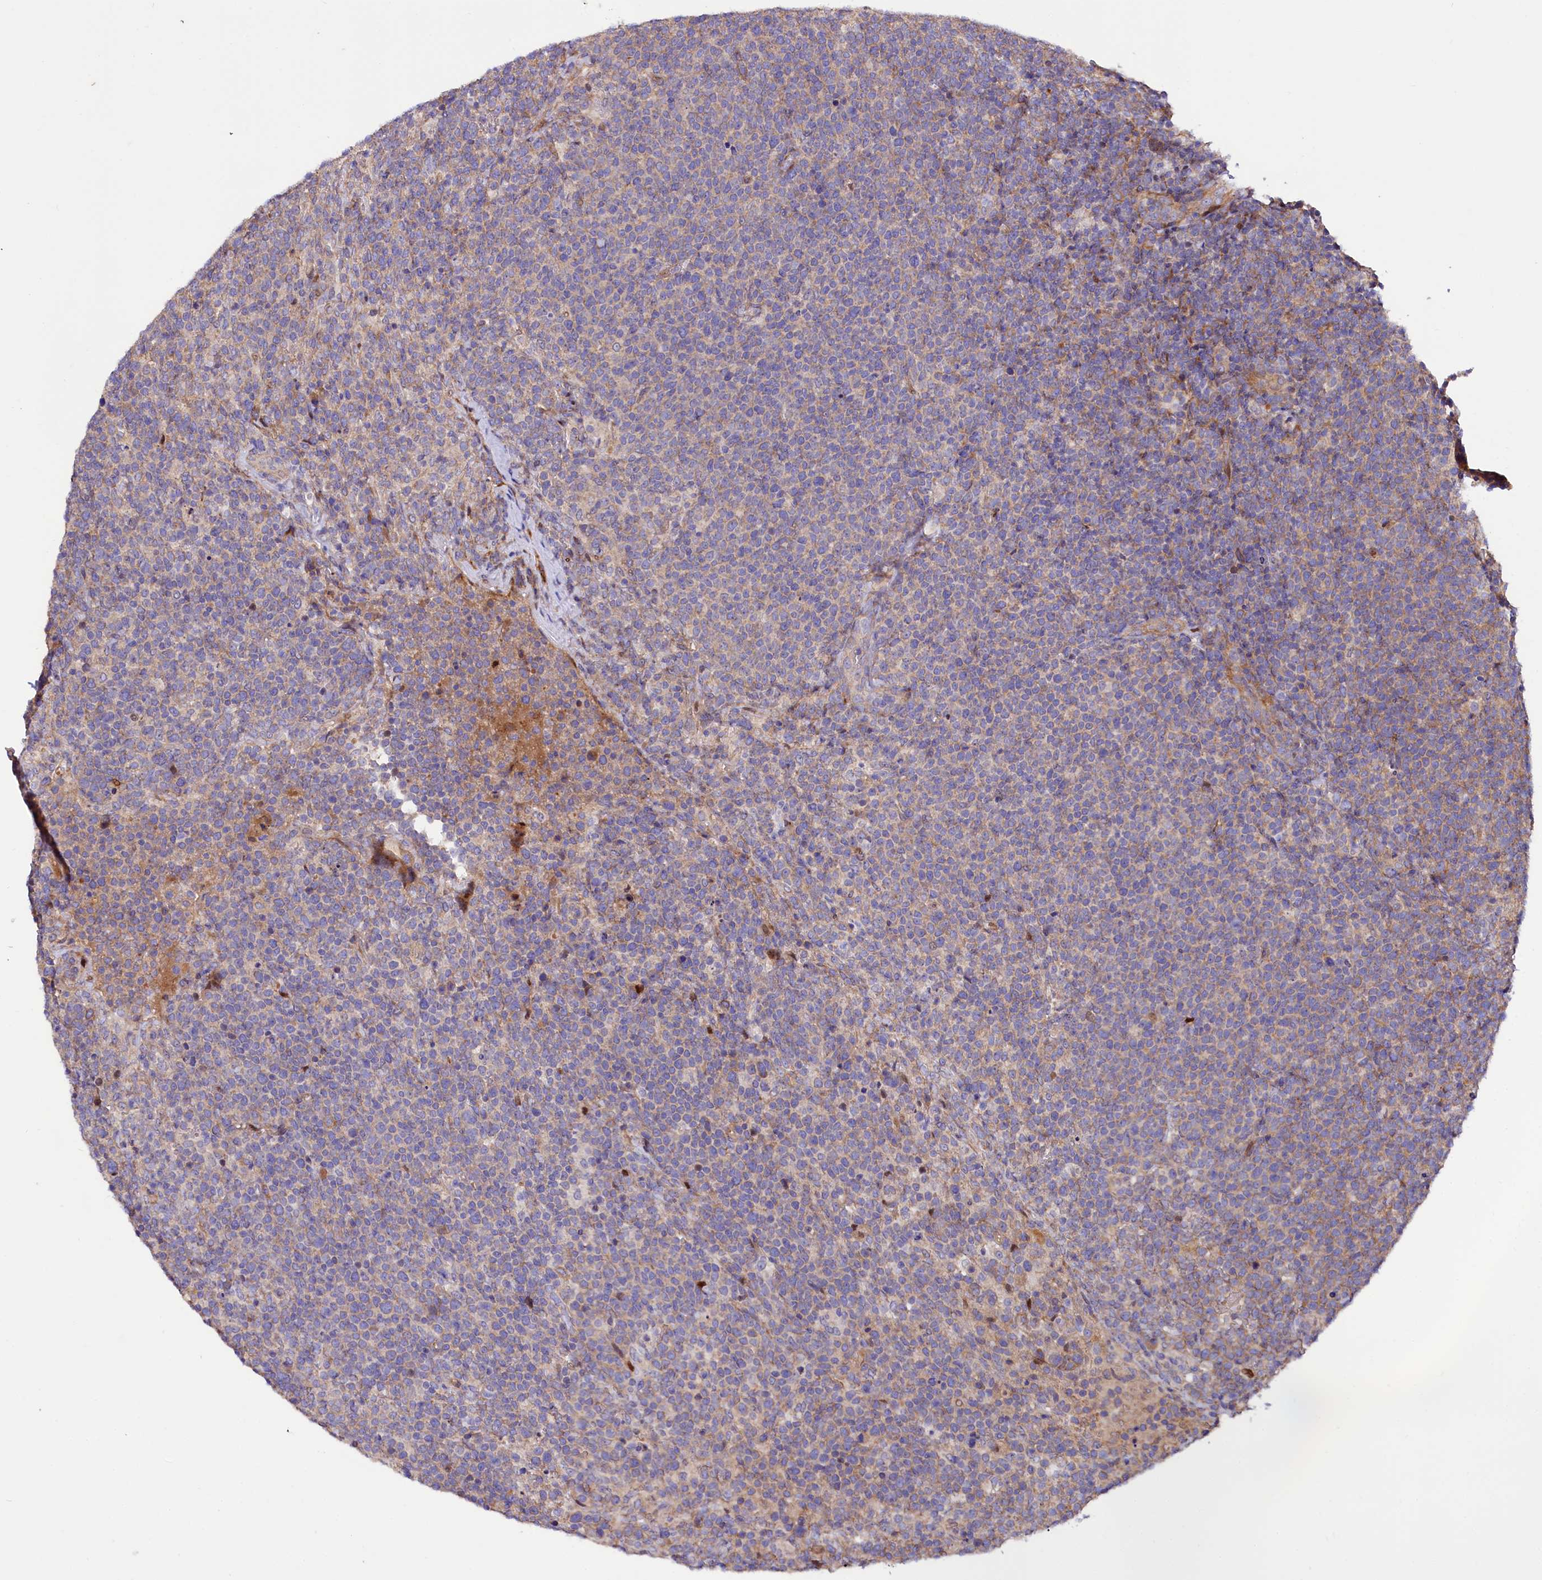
{"staining": {"intensity": "weak", "quantity": "25%-75%", "location": "cytoplasmic/membranous"}, "tissue": "lymphoma", "cell_type": "Tumor cells", "image_type": "cancer", "snomed": [{"axis": "morphology", "description": "Malignant lymphoma, non-Hodgkin's type, High grade"}, {"axis": "topography", "description": "Lymph node"}], "caption": "Human malignant lymphoma, non-Hodgkin's type (high-grade) stained with a brown dye shows weak cytoplasmic/membranous positive expression in approximately 25%-75% of tumor cells.", "gene": "PDZRN3", "patient": {"sex": "male", "age": 61}}